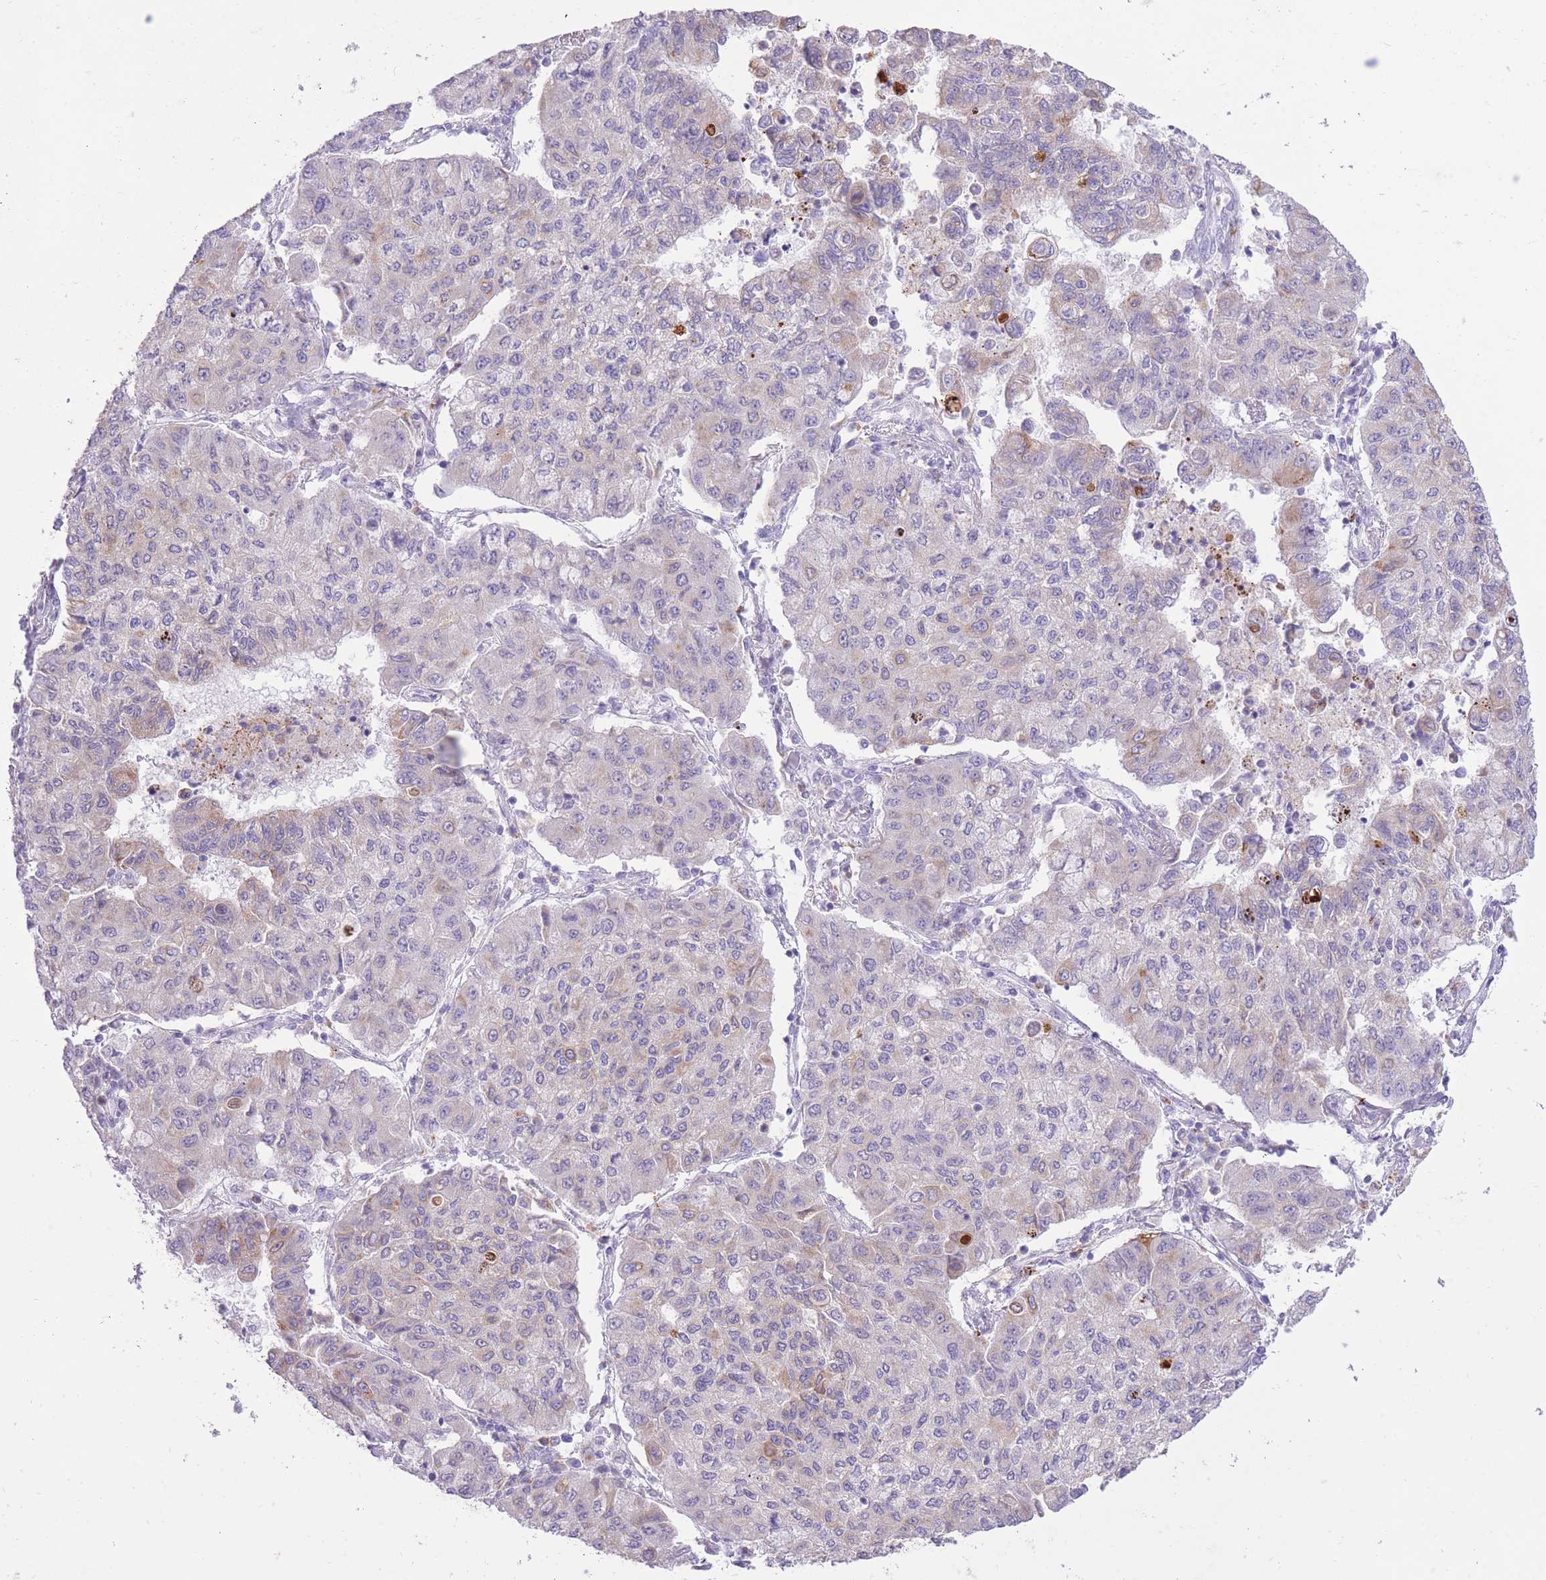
{"staining": {"intensity": "weak", "quantity": "<25%", "location": "cytoplasmic/membranous"}, "tissue": "lung cancer", "cell_type": "Tumor cells", "image_type": "cancer", "snomed": [{"axis": "morphology", "description": "Squamous cell carcinoma, NOS"}, {"axis": "topography", "description": "Lung"}], "caption": "IHC image of neoplastic tissue: human squamous cell carcinoma (lung) stained with DAB shows no significant protein expression in tumor cells.", "gene": "MEIS3", "patient": {"sex": "male", "age": 74}}